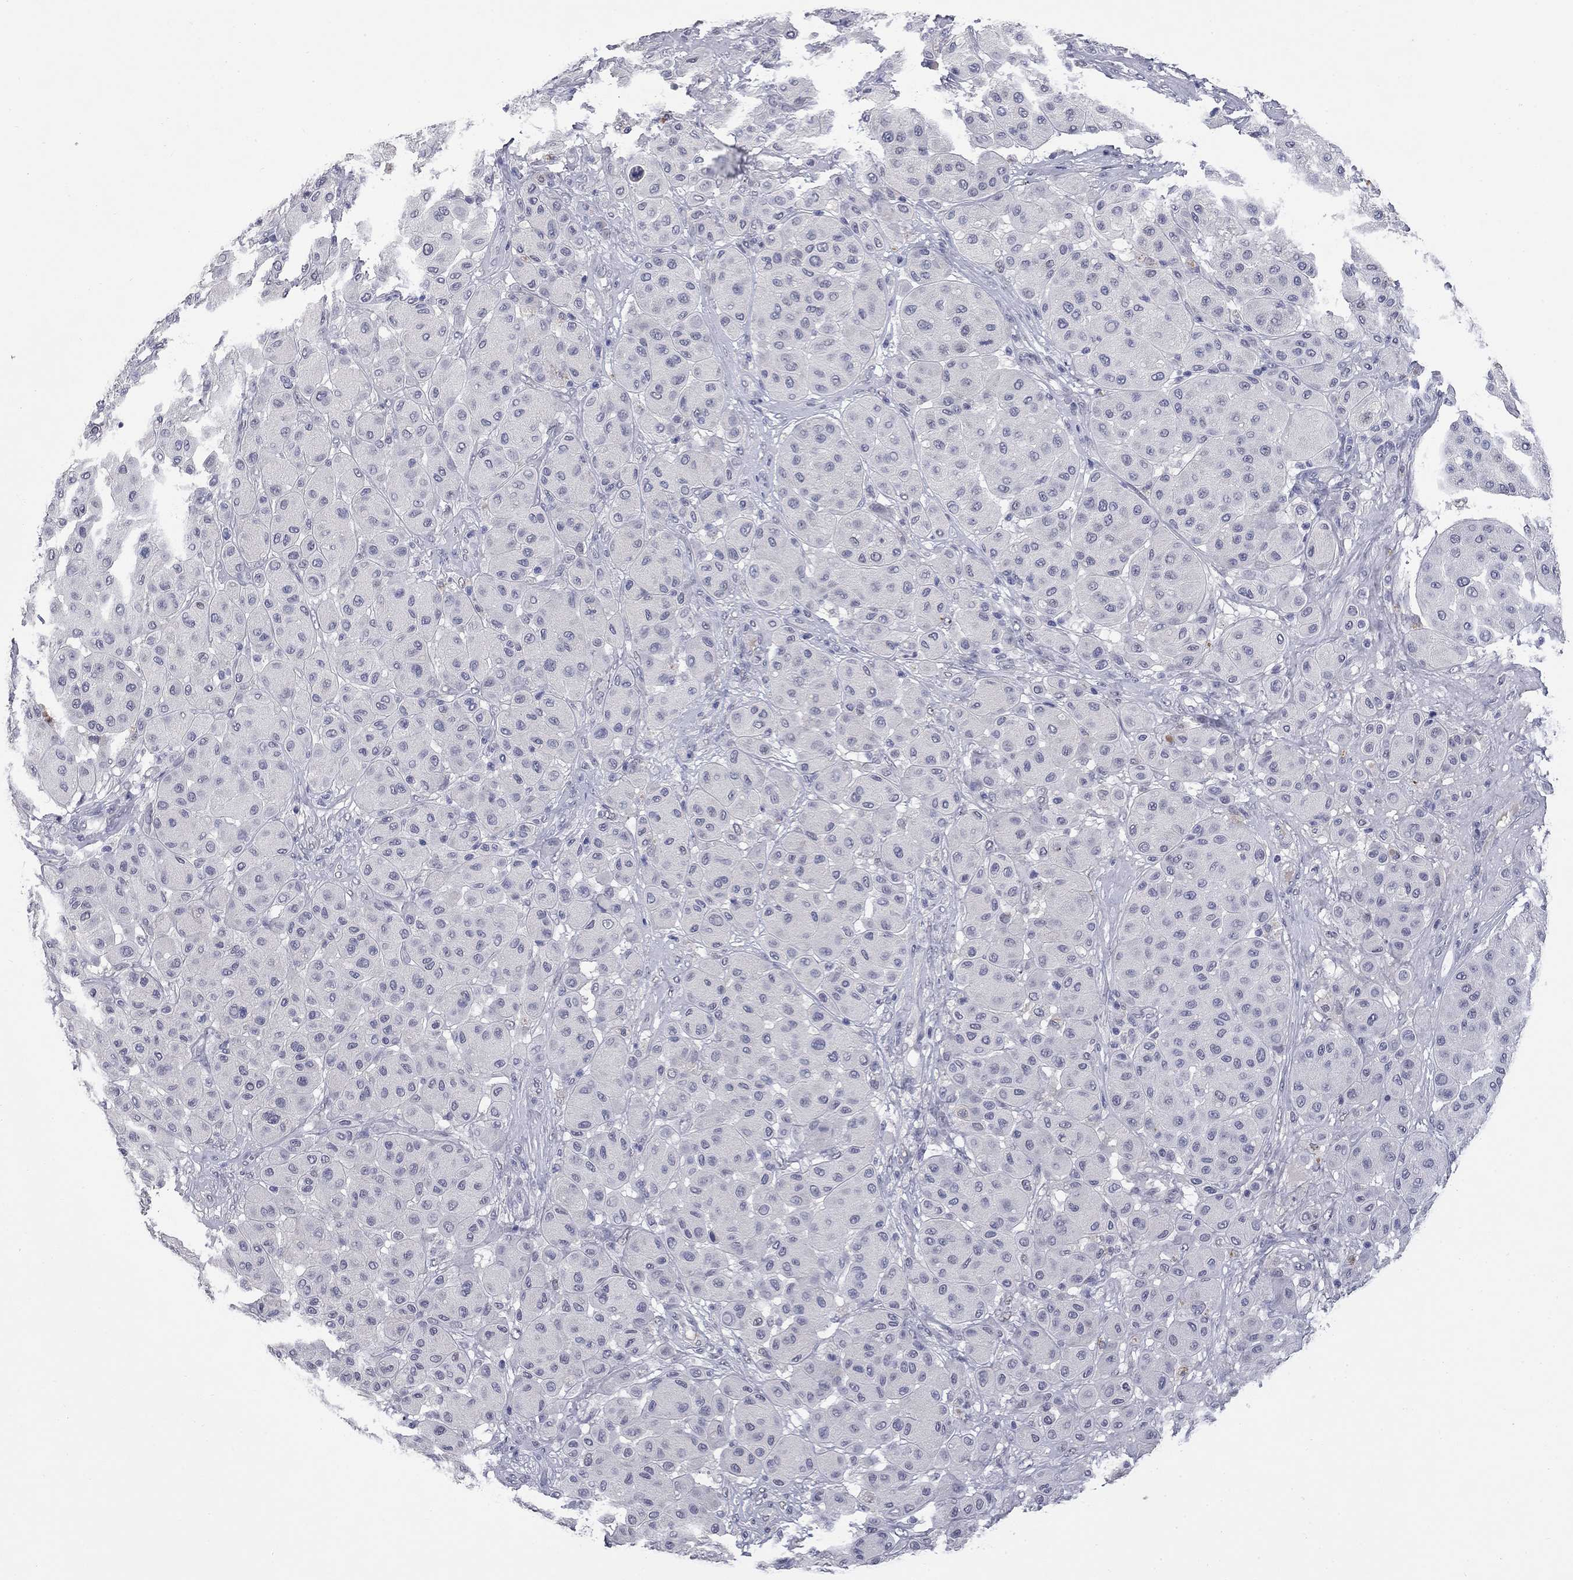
{"staining": {"intensity": "negative", "quantity": "none", "location": "none"}, "tissue": "melanoma", "cell_type": "Tumor cells", "image_type": "cancer", "snomed": [{"axis": "morphology", "description": "Malignant melanoma, Metastatic site"}, {"axis": "topography", "description": "Smooth muscle"}], "caption": "The immunohistochemistry (IHC) histopathology image has no significant expression in tumor cells of melanoma tissue.", "gene": "SLC51A", "patient": {"sex": "male", "age": 41}}